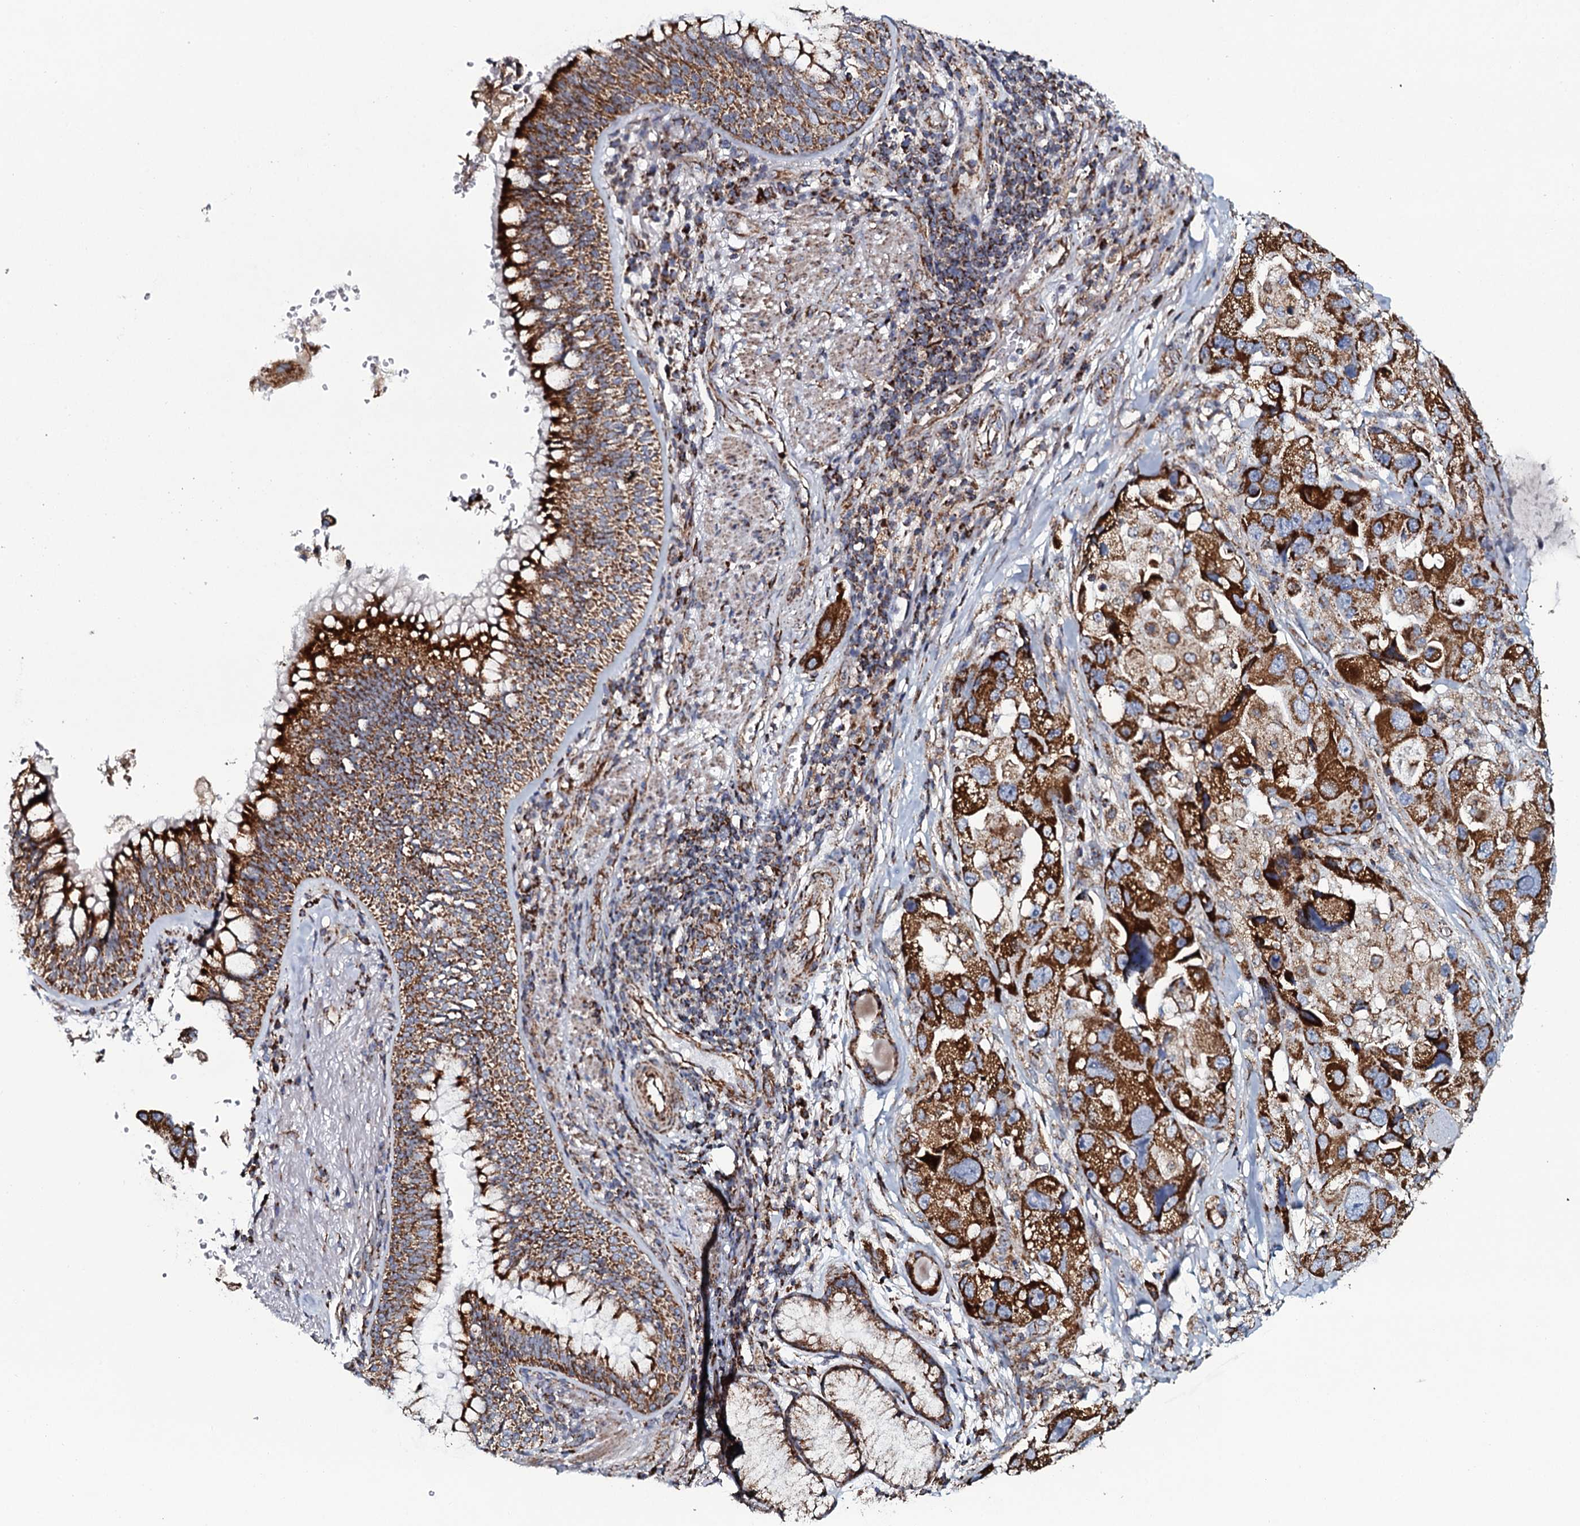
{"staining": {"intensity": "strong", "quantity": ">75%", "location": "cytoplasmic/membranous"}, "tissue": "lung cancer", "cell_type": "Tumor cells", "image_type": "cancer", "snomed": [{"axis": "morphology", "description": "Adenocarcinoma, NOS"}, {"axis": "topography", "description": "Lung"}], "caption": "Protein analysis of lung adenocarcinoma tissue reveals strong cytoplasmic/membranous expression in about >75% of tumor cells.", "gene": "EVC2", "patient": {"sex": "female", "age": 54}}